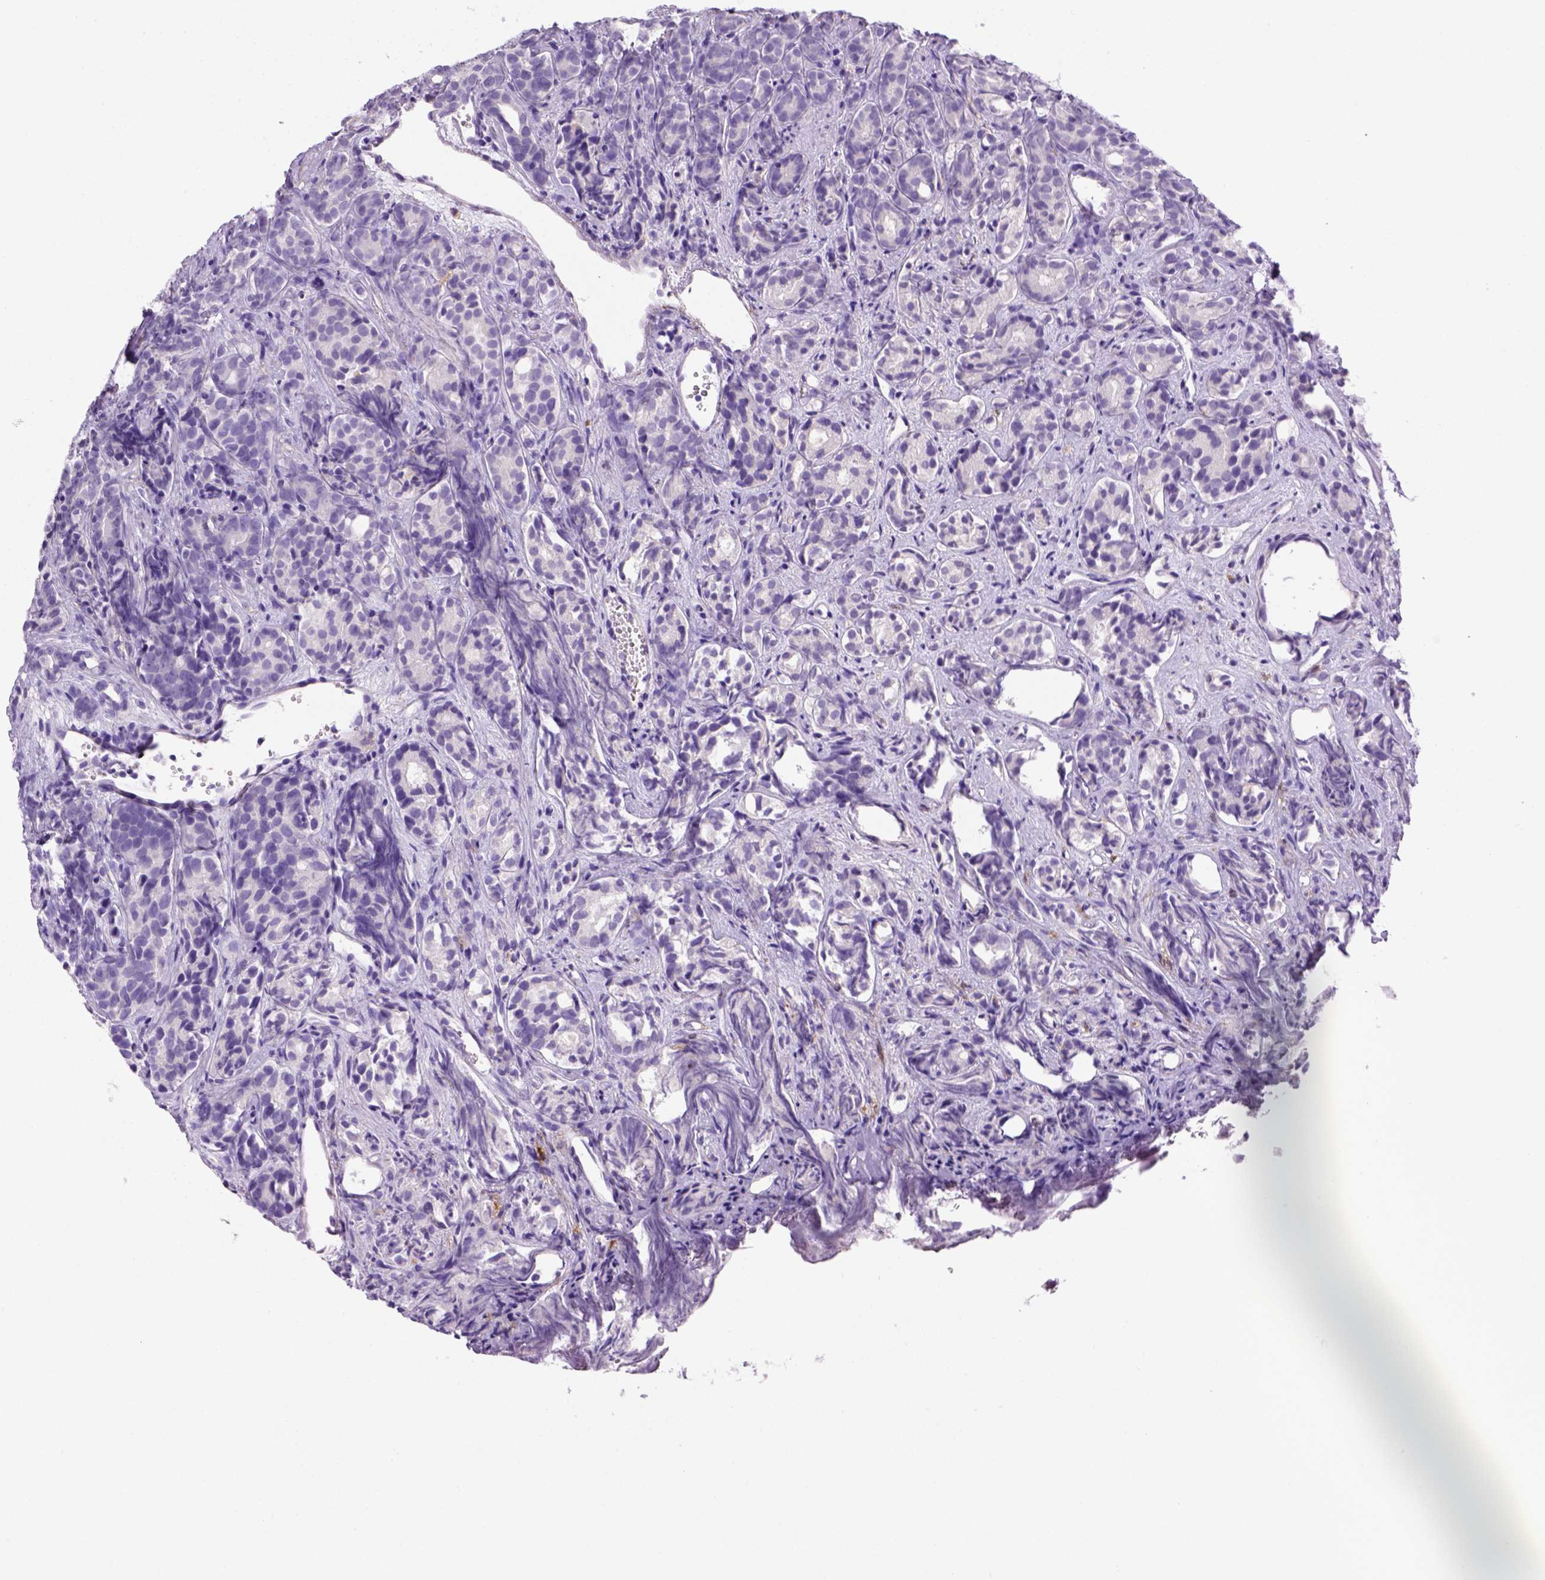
{"staining": {"intensity": "negative", "quantity": "none", "location": "none"}, "tissue": "prostate cancer", "cell_type": "Tumor cells", "image_type": "cancer", "snomed": [{"axis": "morphology", "description": "Adenocarcinoma, High grade"}, {"axis": "topography", "description": "Prostate"}], "caption": "Immunohistochemistry photomicrograph of neoplastic tissue: prostate cancer (adenocarcinoma (high-grade)) stained with DAB displays no significant protein expression in tumor cells.", "gene": "CD14", "patient": {"sex": "male", "age": 84}}